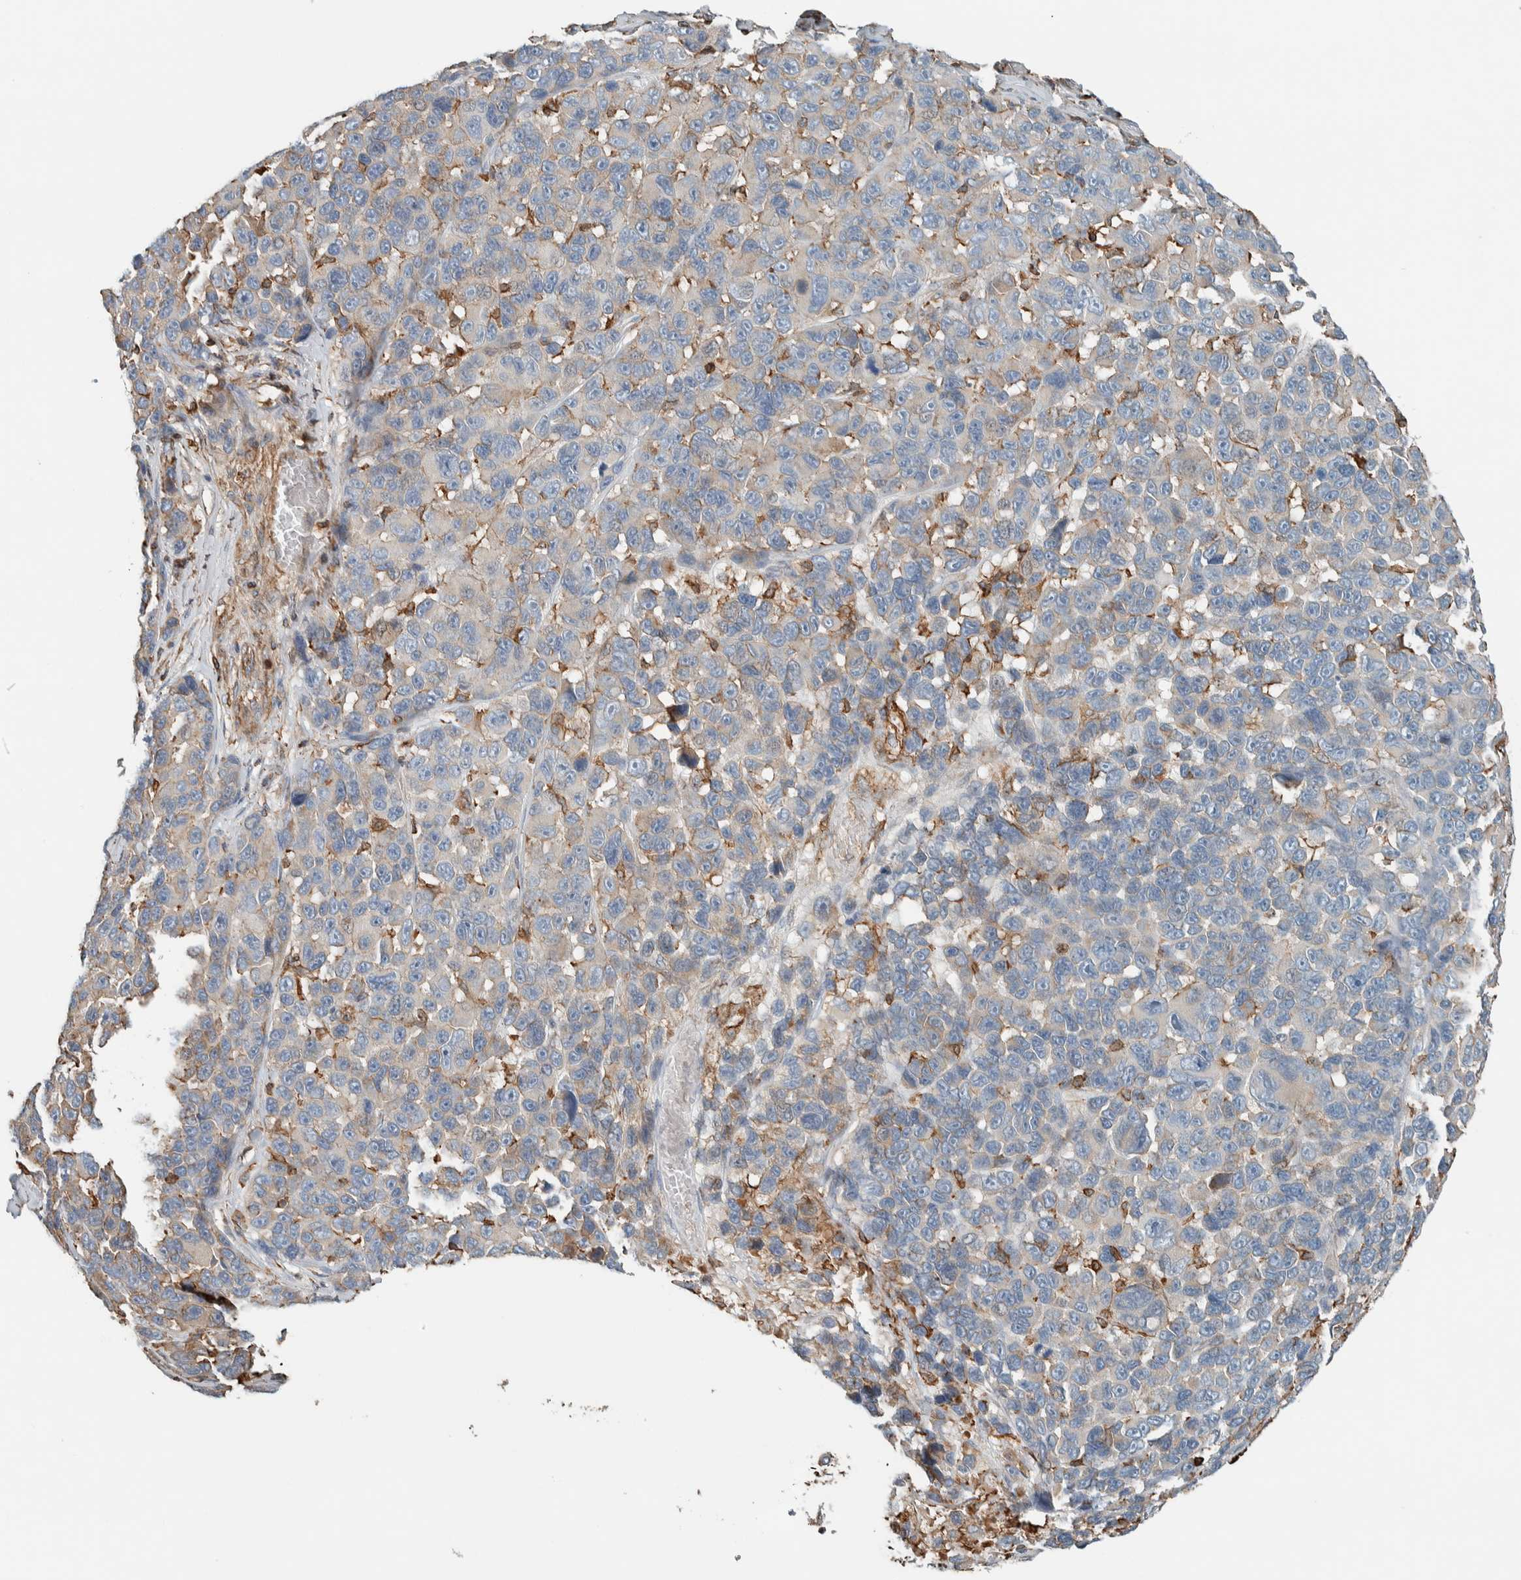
{"staining": {"intensity": "negative", "quantity": "none", "location": "none"}, "tissue": "melanoma", "cell_type": "Tumor cells", "image_type": "cancer", "snomed": [{"axis": "morphology", "description": "Malignant melanoma, NOS"}, {"axis": "topography", "description": "Skin"}], "caption": "There is no significant positivity in tumor cells of melanoma.", "gene": "CTBP2", "patient": {"sex": "male", "age": 53}}